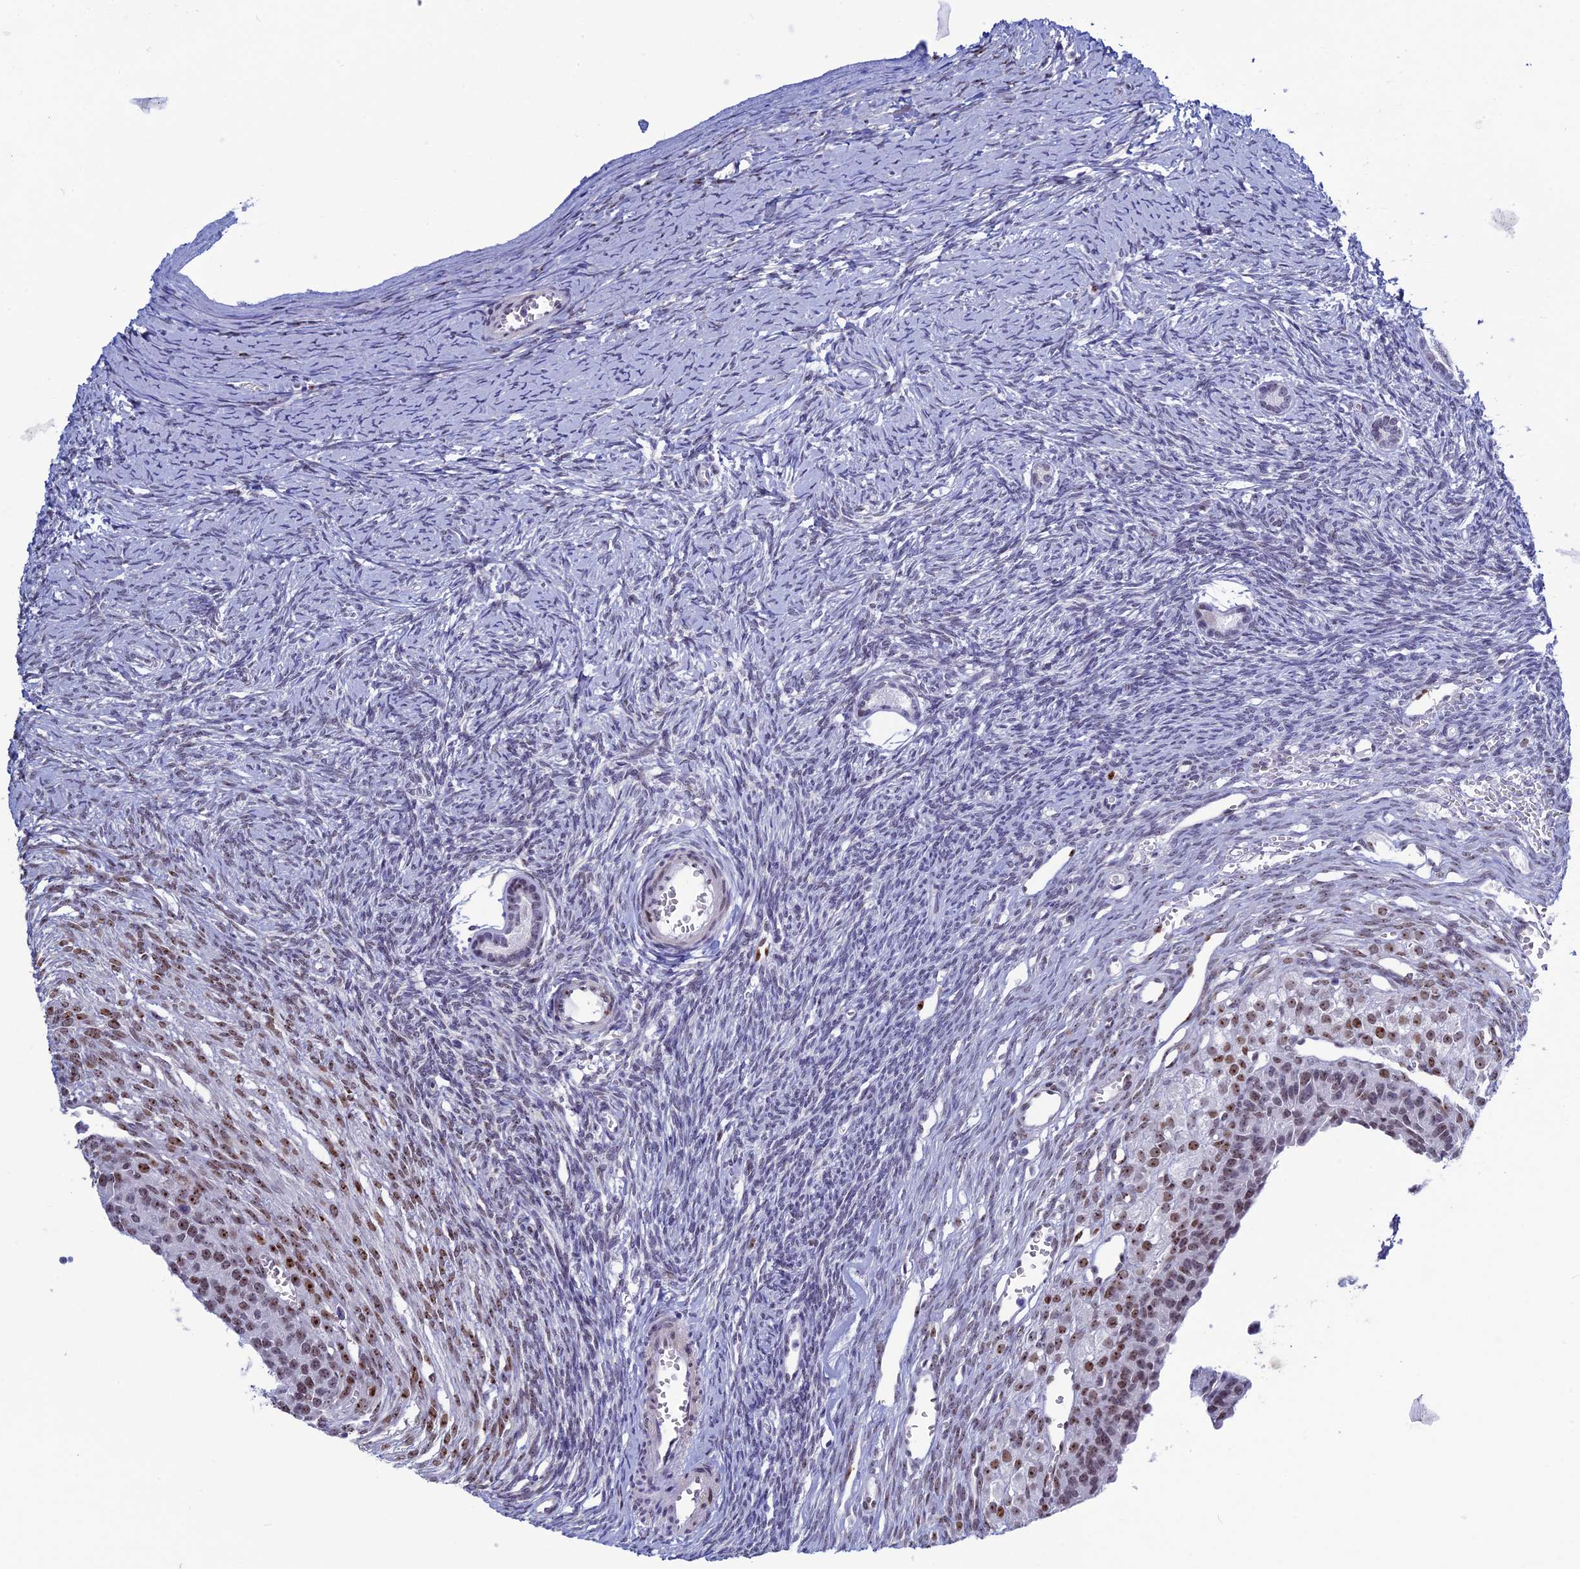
{"staining": {"intensity": "moderate", "quantity": "<25%", "location": "nuclear"}, "tissue": "ovary", "cell_type": "Follicle cells", "image_type": "normal", "snomed": [{"axis": "morphology", "description": "Normal tissue, NOS"}, {"axis": "topography", "description": "Ovary"}], "caption": "A low amount of moderate nuclear positivity is seen in approximately <25% of follicle cells in normal ovary.", "gene": "CCDC86", "patient": {"sex": "female", "age": 39}}